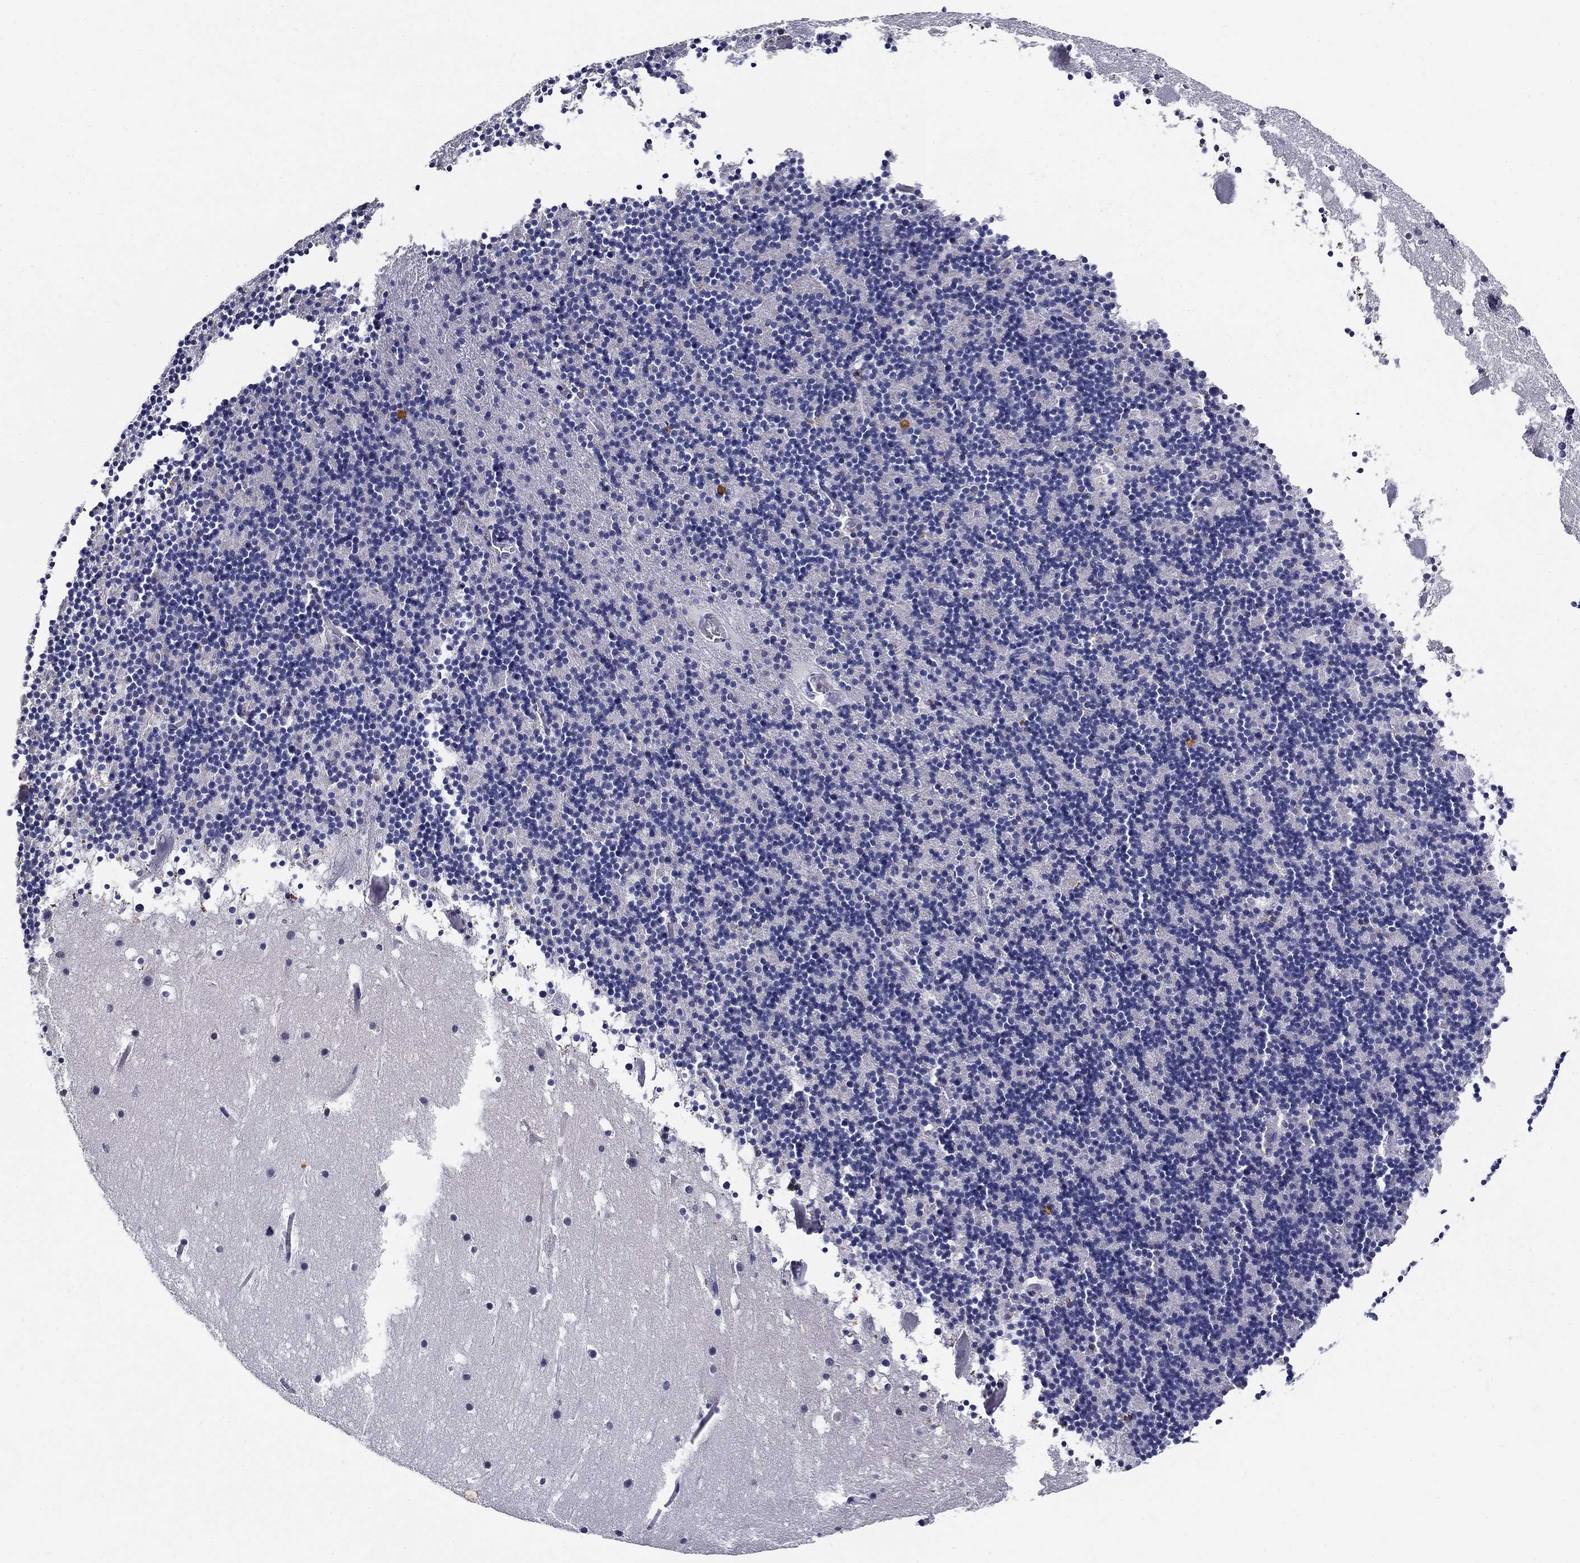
{"staining": {"intensity": "negative", "quantity": "none", "location": "none"}, "tissue": "cerebellum", "cell_type": "Cells in granular layer", "image_type": "normal", "snomed": [{"axis": "morphology", "description": "Normal tissue, NOS"}, {"axis": "topography", "description": "Cerebellum"}], "caption": "This is an IHC image of unremarkable cerebellum. There is no positivity in cells in granular layer.", "gene": "ENSG00000290147", "patient": {"sex": "male", "age": 37}}